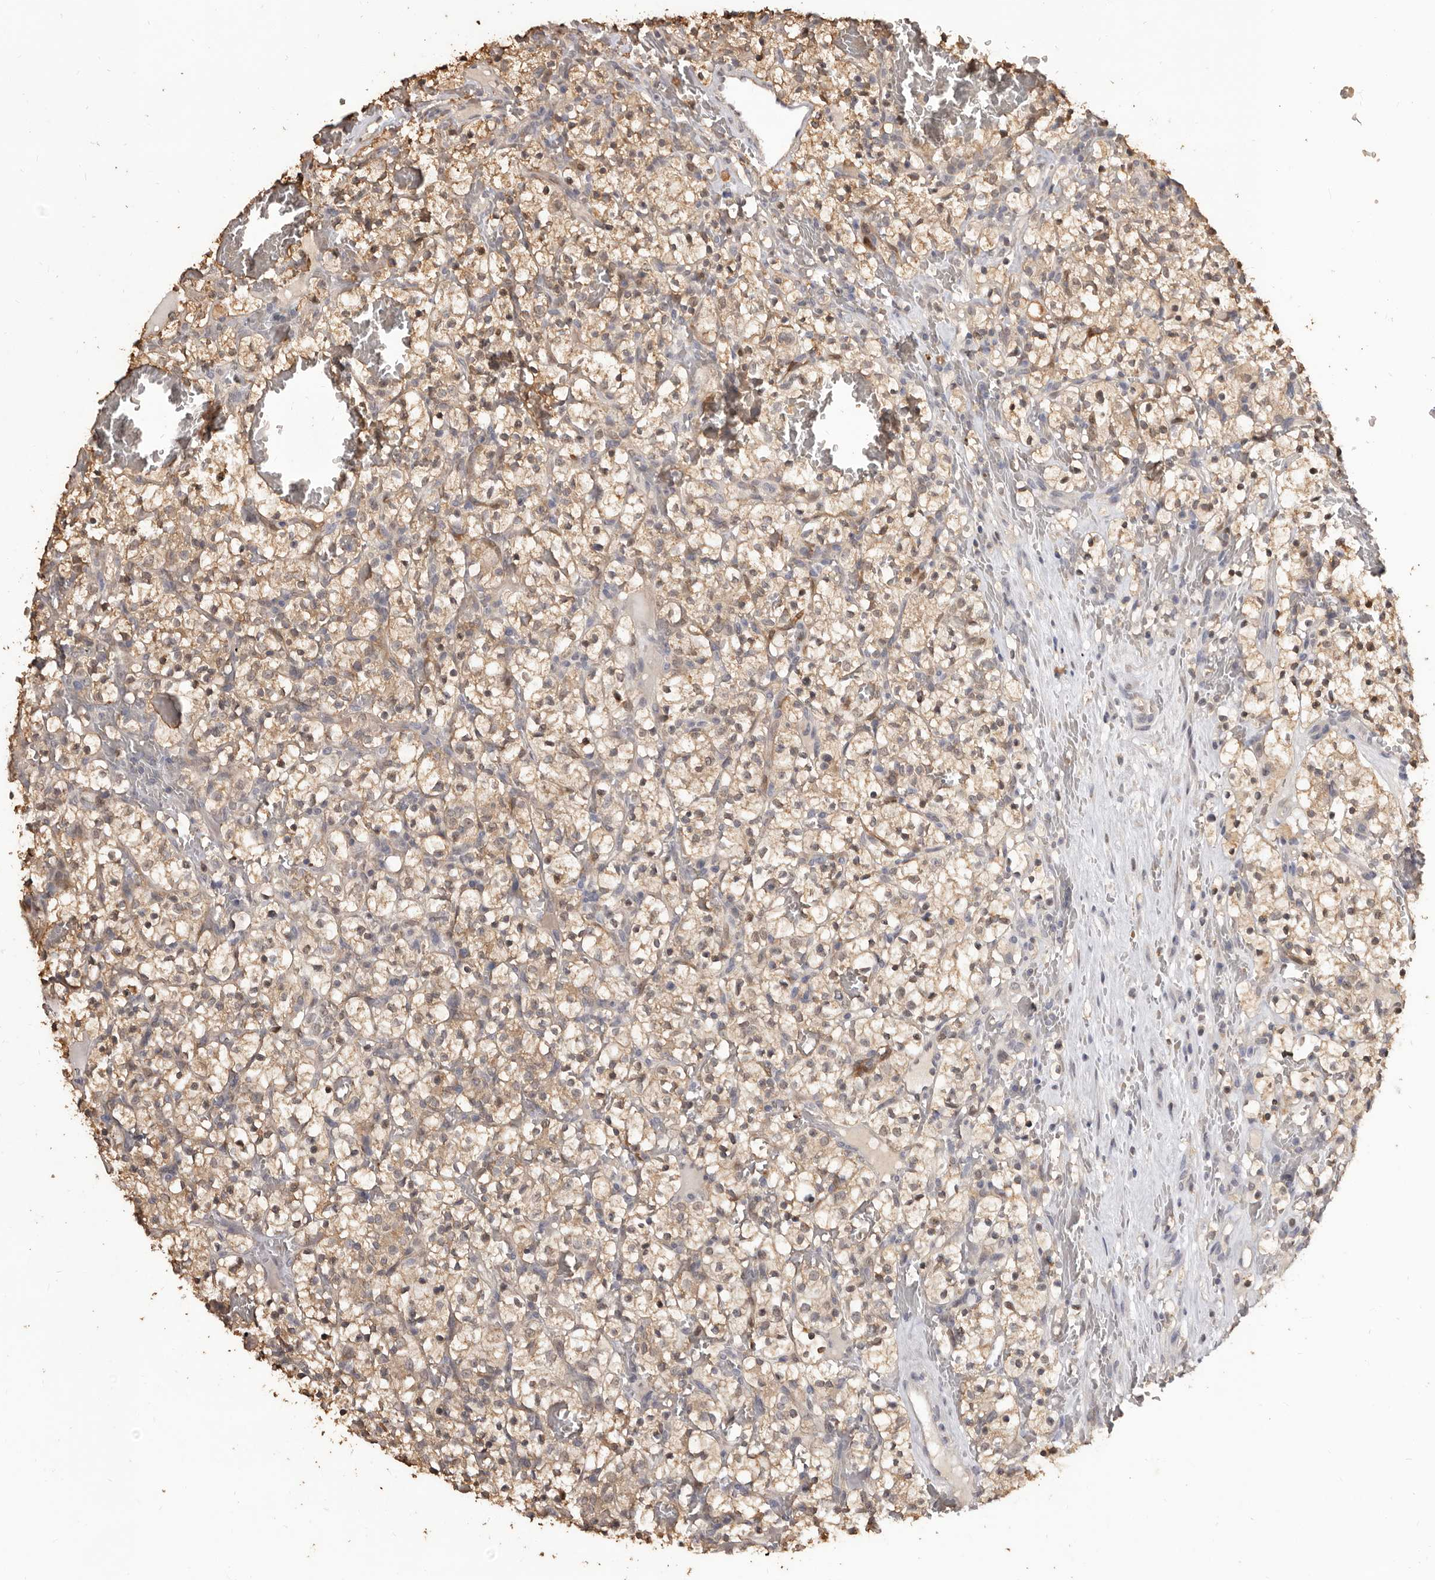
{"staining": {"intensity": "weak", "quantity": ">75%", "location": "cytoplasmic/membranous"}, "tissue": "renal cancer", "cell_type": "Tumor cells", "image_type": "cancer", "snomed": [{"axis": "morphology", "description": "Adenocarcinoma, NOS"}, {"axis": "topography", "description": "Kidney"}], "caption": "Protein analysis of adenocarcinoma (renal) tissue demonstrates weak cytoplasmic/membranous expression in approximately >75% of tumor cells.", "gene": "INAVA", "patient": {"sex": "female", "age": 57}}